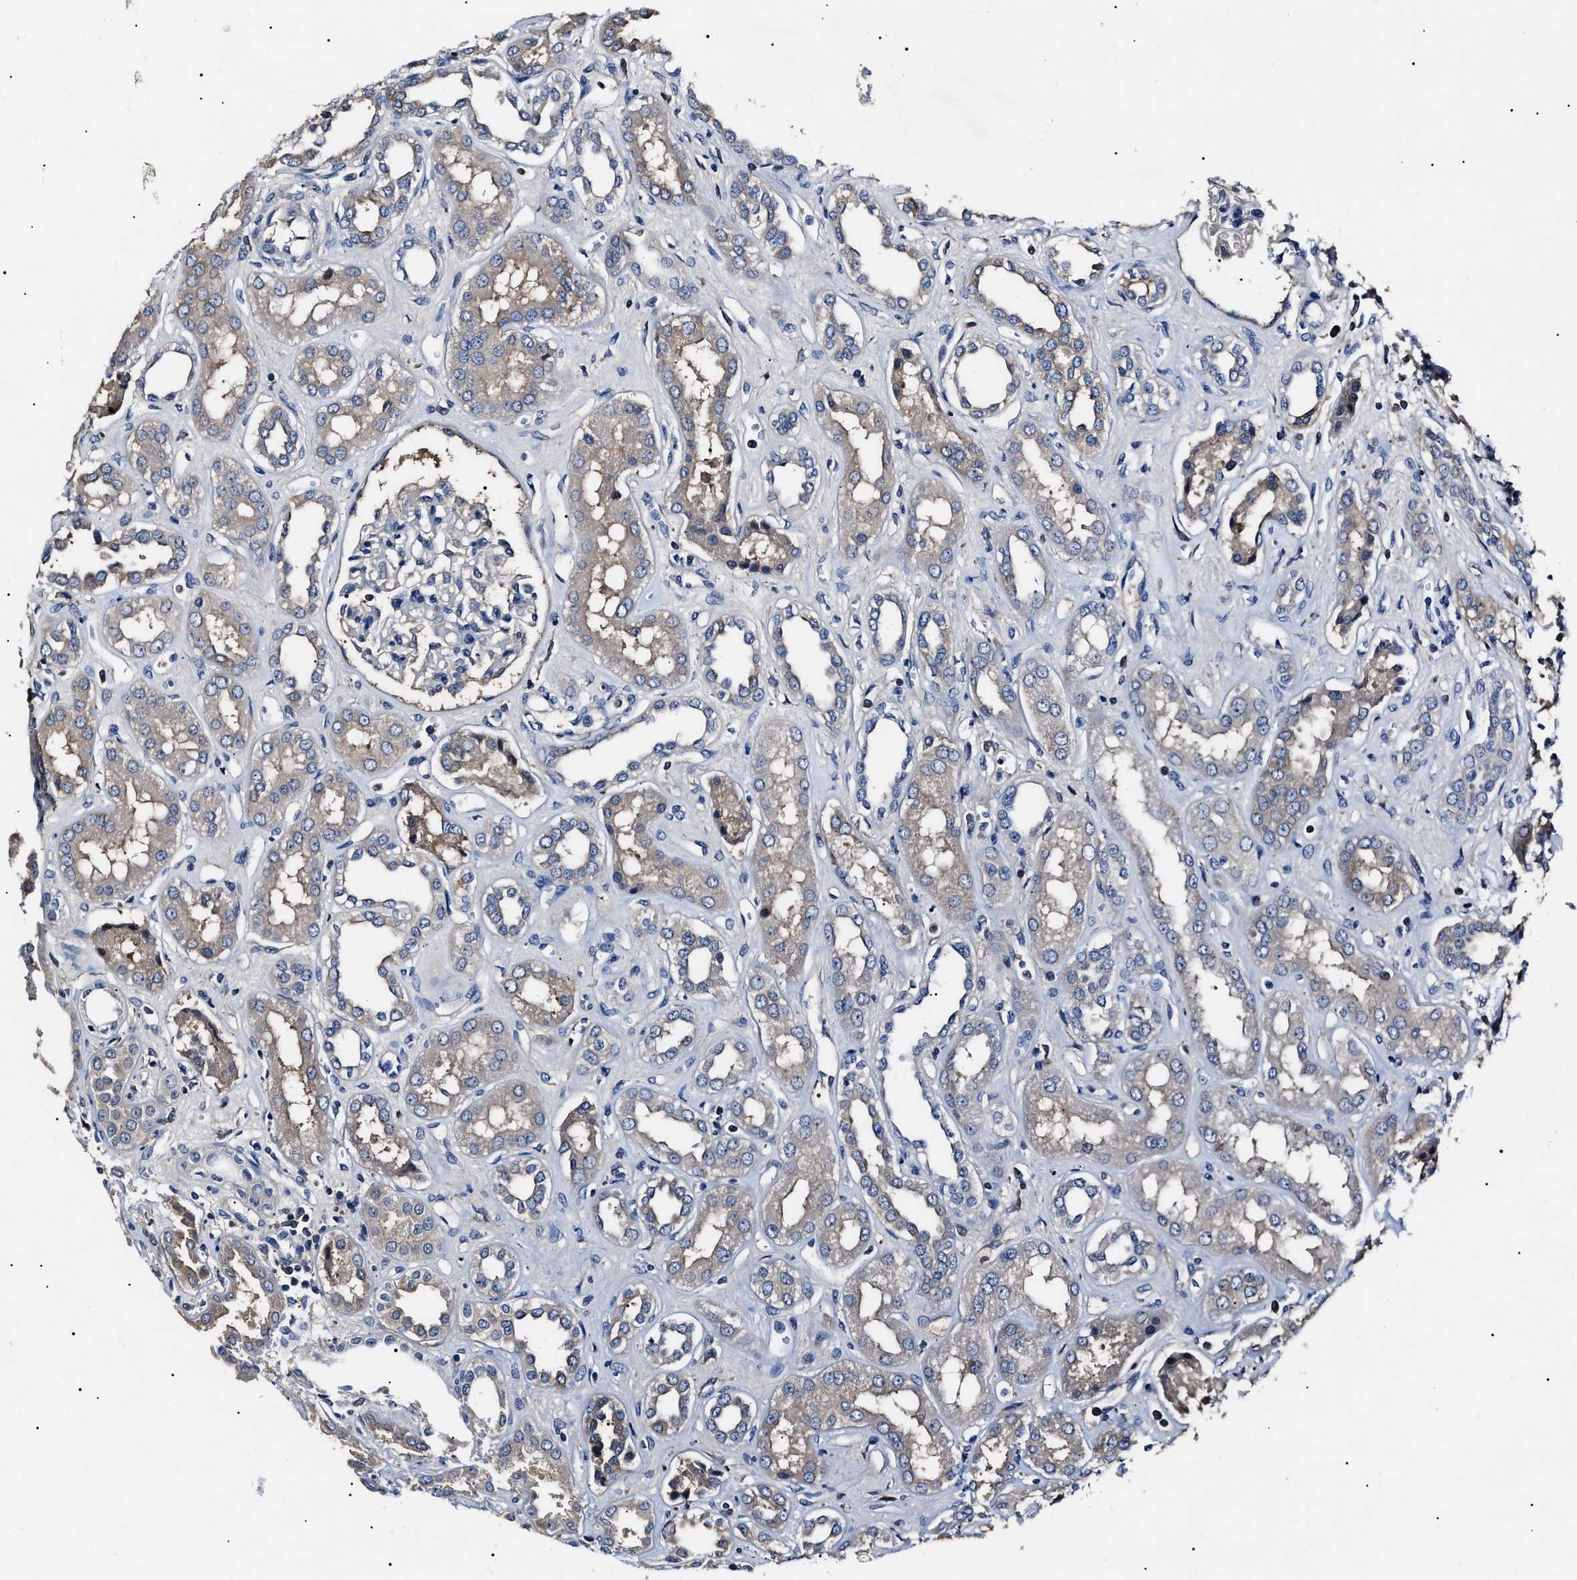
{"staining": {"intensity": "negative", "quantity": "none", "location": "none"}, "tissue": "kidney", "cell_type": "Cells in glomeruli", "image_type": "normal", "snomed": [{"axis": "morphology", "description": "Normal tissue, NOS"}, {"axis": "topography", "description": "Kidney"}], "caption": "High magnification brightfield microscopy of normal kidney stained with DAB (3,3'-diaminobenzidine) (brown) and counterstained with hematoxylin (blue): cells in glomeruli show no significant staining. Nuclei are stained in blue.", "gene": "IFT81", "patient": {"sex": "male", "age": 59}}